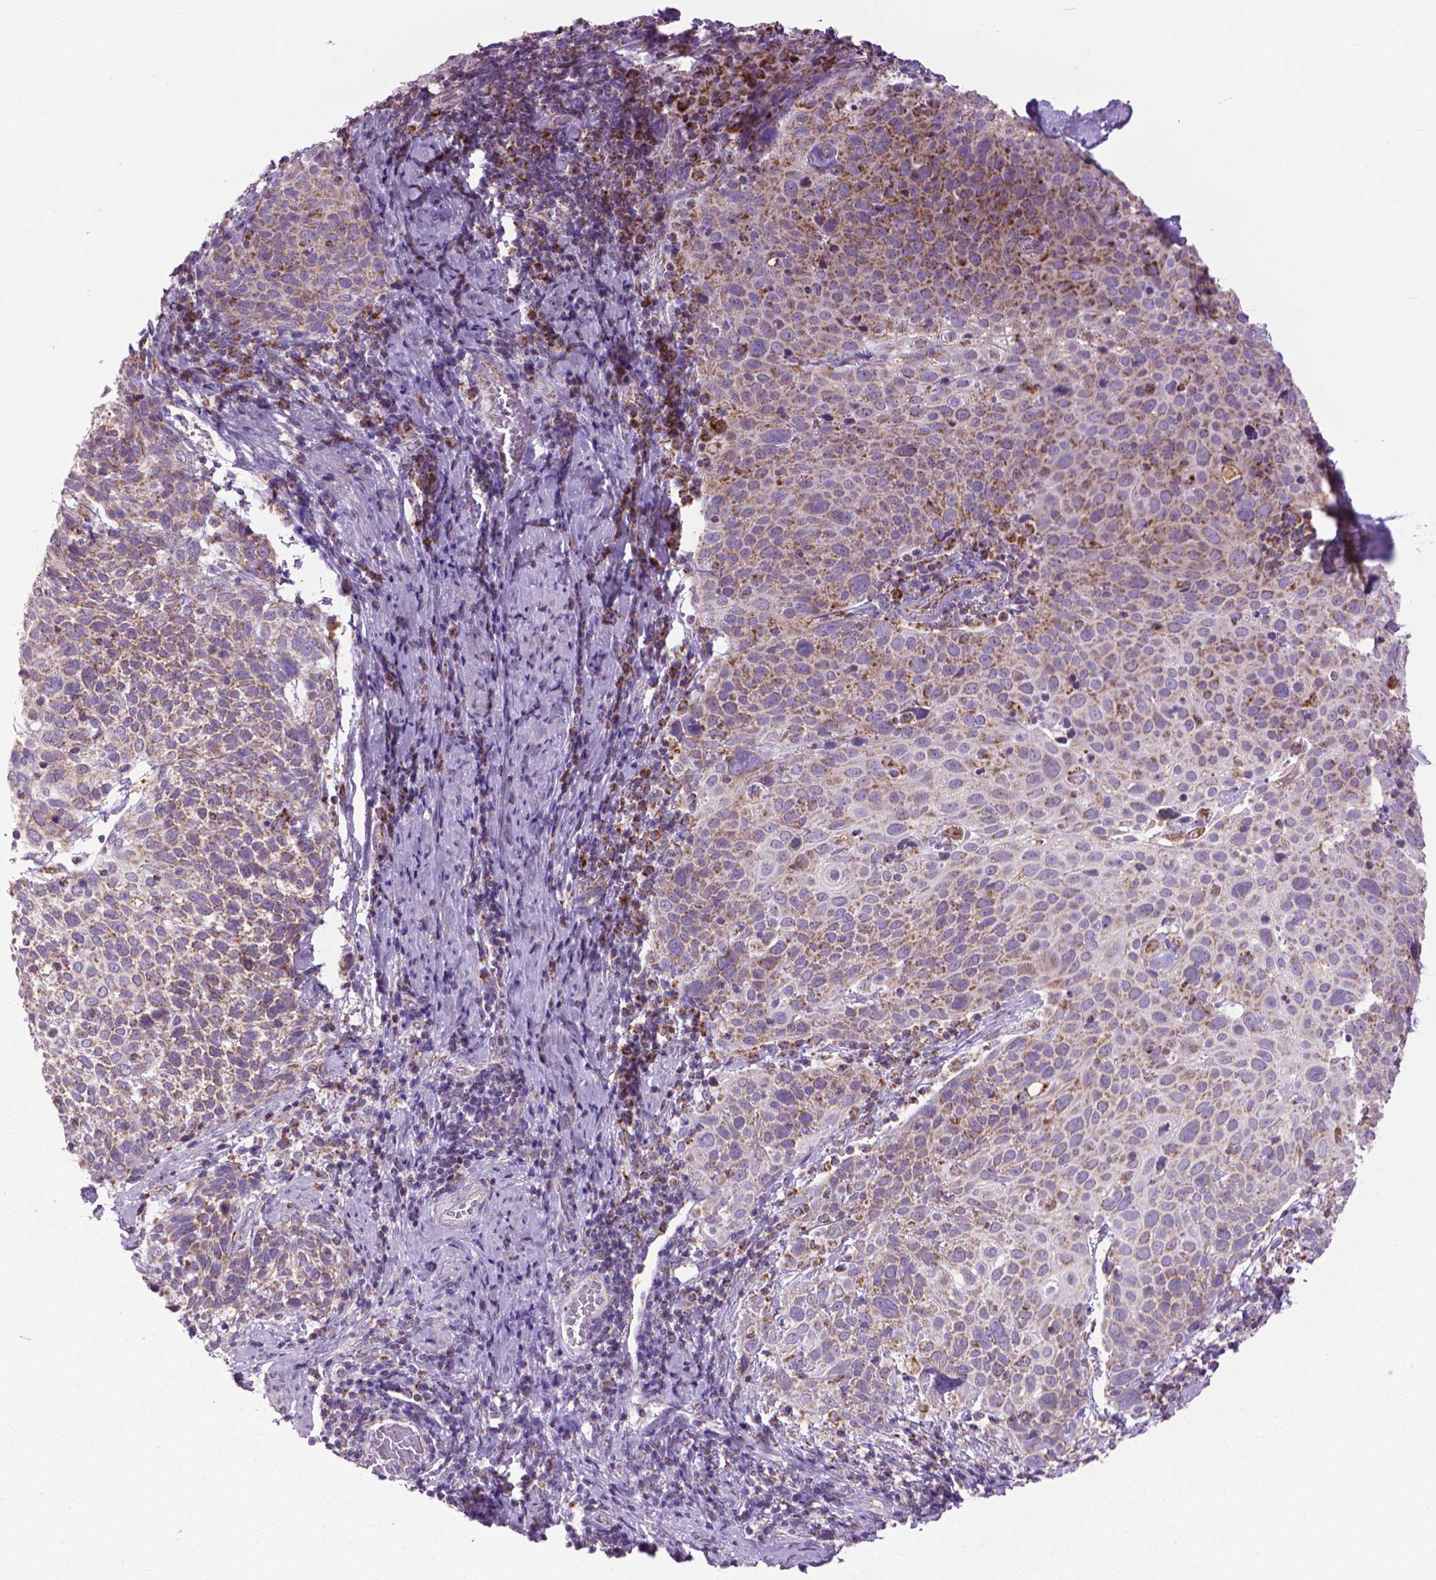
{"staining": {"intensity": "moderate", "quantity": "25%-75%", "location": "cytoplasmic/membranous"}, "tissue": "cervical cancer", "cell_type": "Tumor cells", "image_type": "cancer", "snomed": [{"axis": "morphology", "description": "Squamous cell carcinoma, NOS"}, {"axis": "topography", "description": "Cervix"}], "caption": "Squamous cell carcinoma (cervical) stained for a protein (brown) shows moderate cytoplasmic/membranous positive positivity in about 25%-75% of tumor cells.", "gene": "VDAC1", "patient": {"sex": "female", "age": 61}}